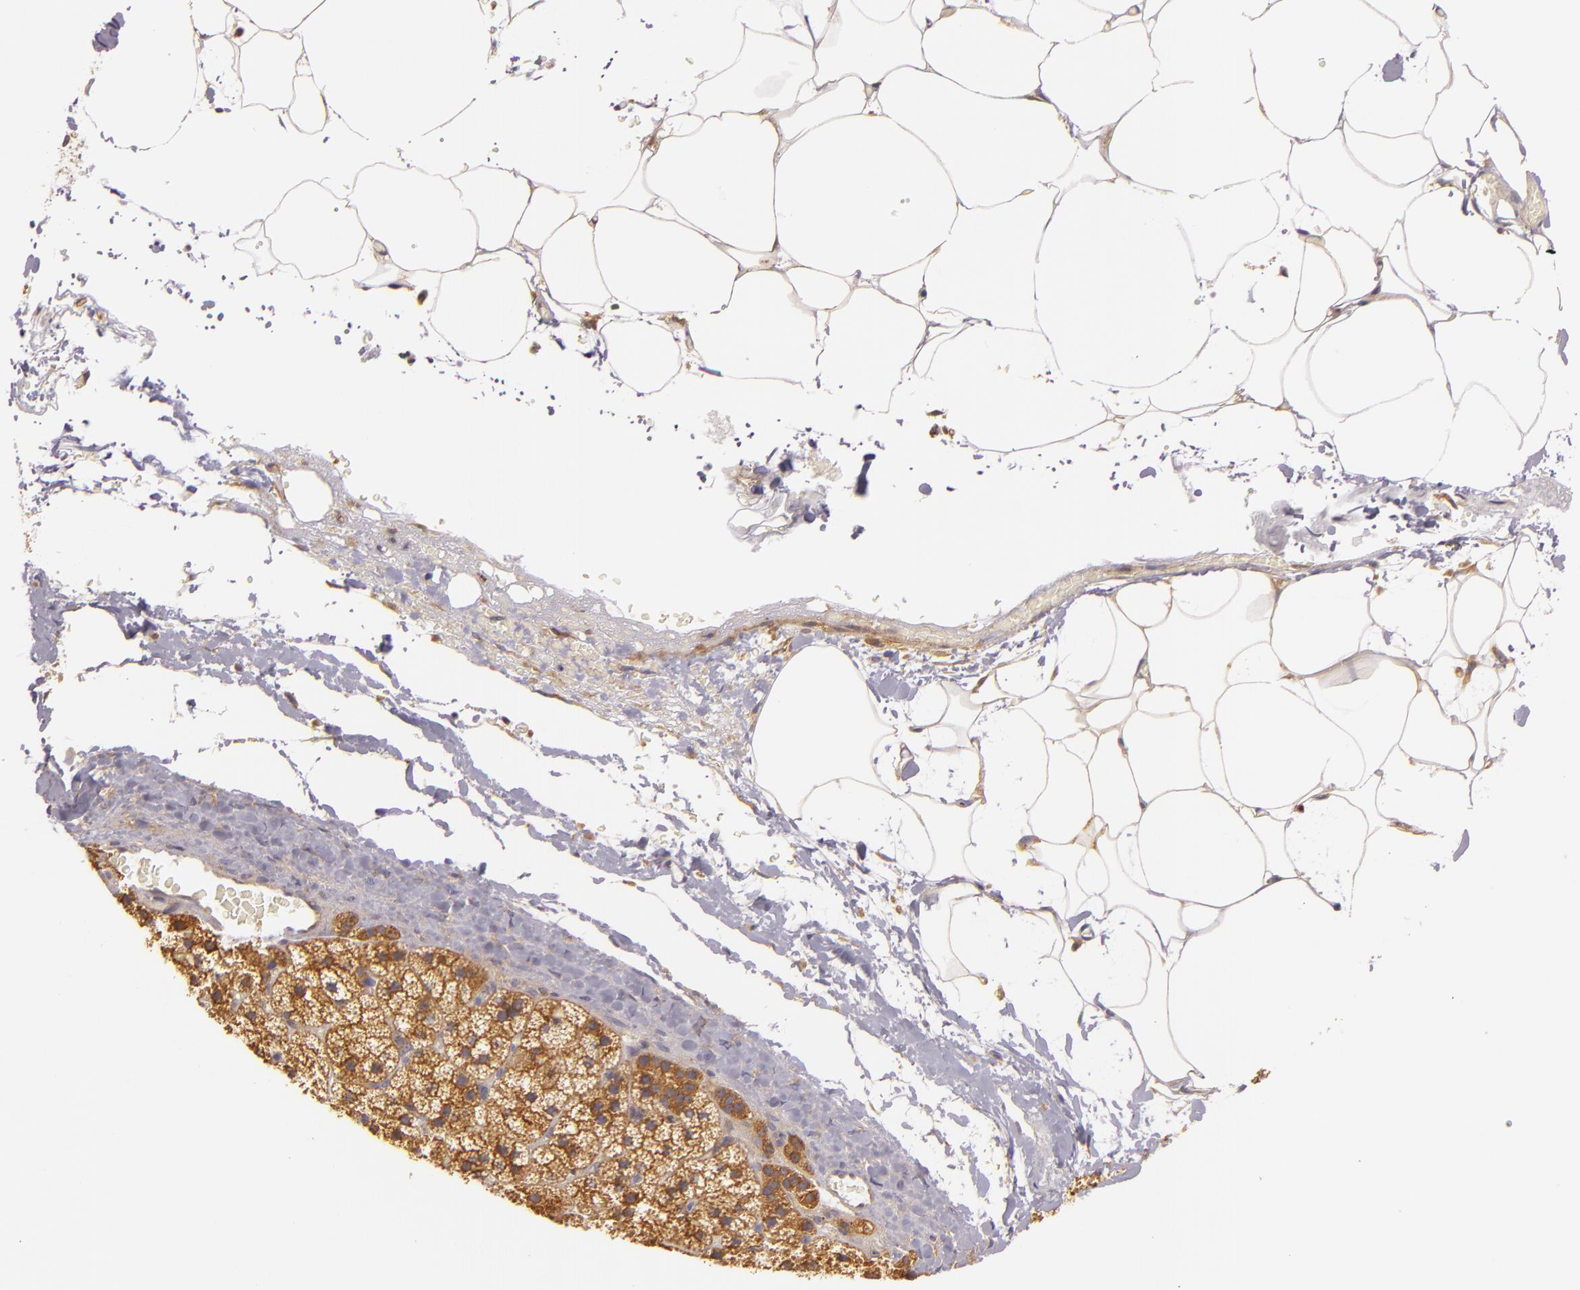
{"staining": {"intensity": "moderate", "quantity": ">75%", "location": "cytoplasmic/membranous"}, "tissue": "adrenal gland", "cell_type": "Glandular cells", "image_type": "normal", "snomed": [{"axis": "morphology", "description": "Normal tissue, NOS"}, {"axis": "topography", "description": "Adrenal gland"}], "caption": "This image shows immunohistochemistry (IHC) staining of unremarkable adrenal gland, with medium moderate cytoplasmic/membranous positivity in approximately >75% of glandular cells.", "gene": "TOM1", "patient": {"sex": "male", "age": 35}}